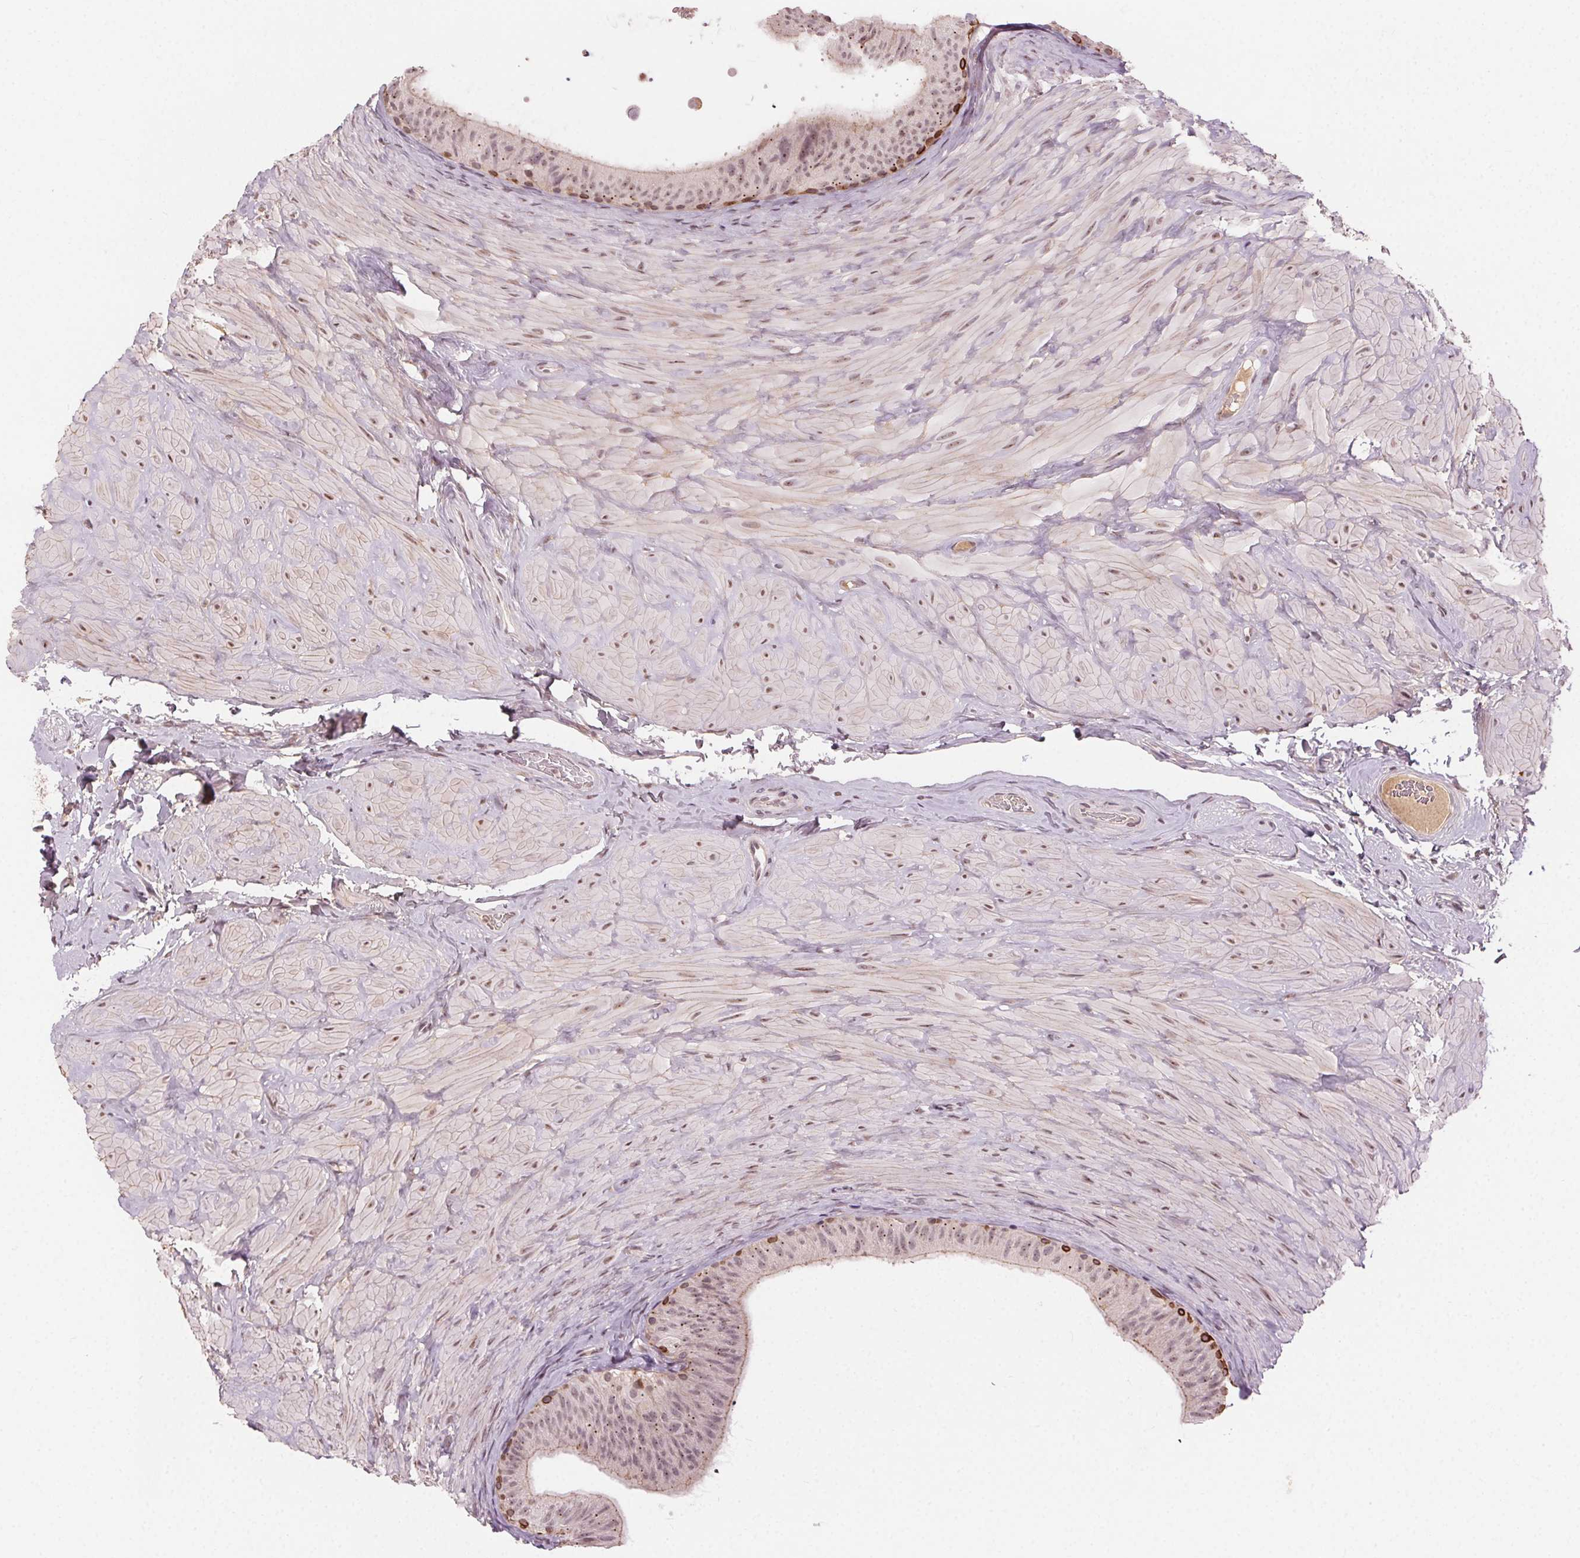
{"staining": {"intensity": "strong", "quantity": "<25%", "location": "cytoplasmic/membranous"}, "tissue": "epididymis", "cell_type": "Glandular cells", "image_type": "normal", "snomed": [{"axis": "morphology", "description": "Normal tissue, NOS"}, {"axis": "topography", "description": "Epididymis, spermatic cord, NOS"}, {"axis": "topography", "description": "Epididymis"}], "caption": "Immunohistochemistry photomicrograph of unremarkable epididymis: human epididymis stained using immunohistochemistry (IHC) reveals medium levels of strong protein expression localized specifically in the cytoplasmic/membranous of glandular cells, appearing as a cytoplasmic/membranous brown color.", "gene": "TUB", "patient": {"sex": "male", "age": 31}}